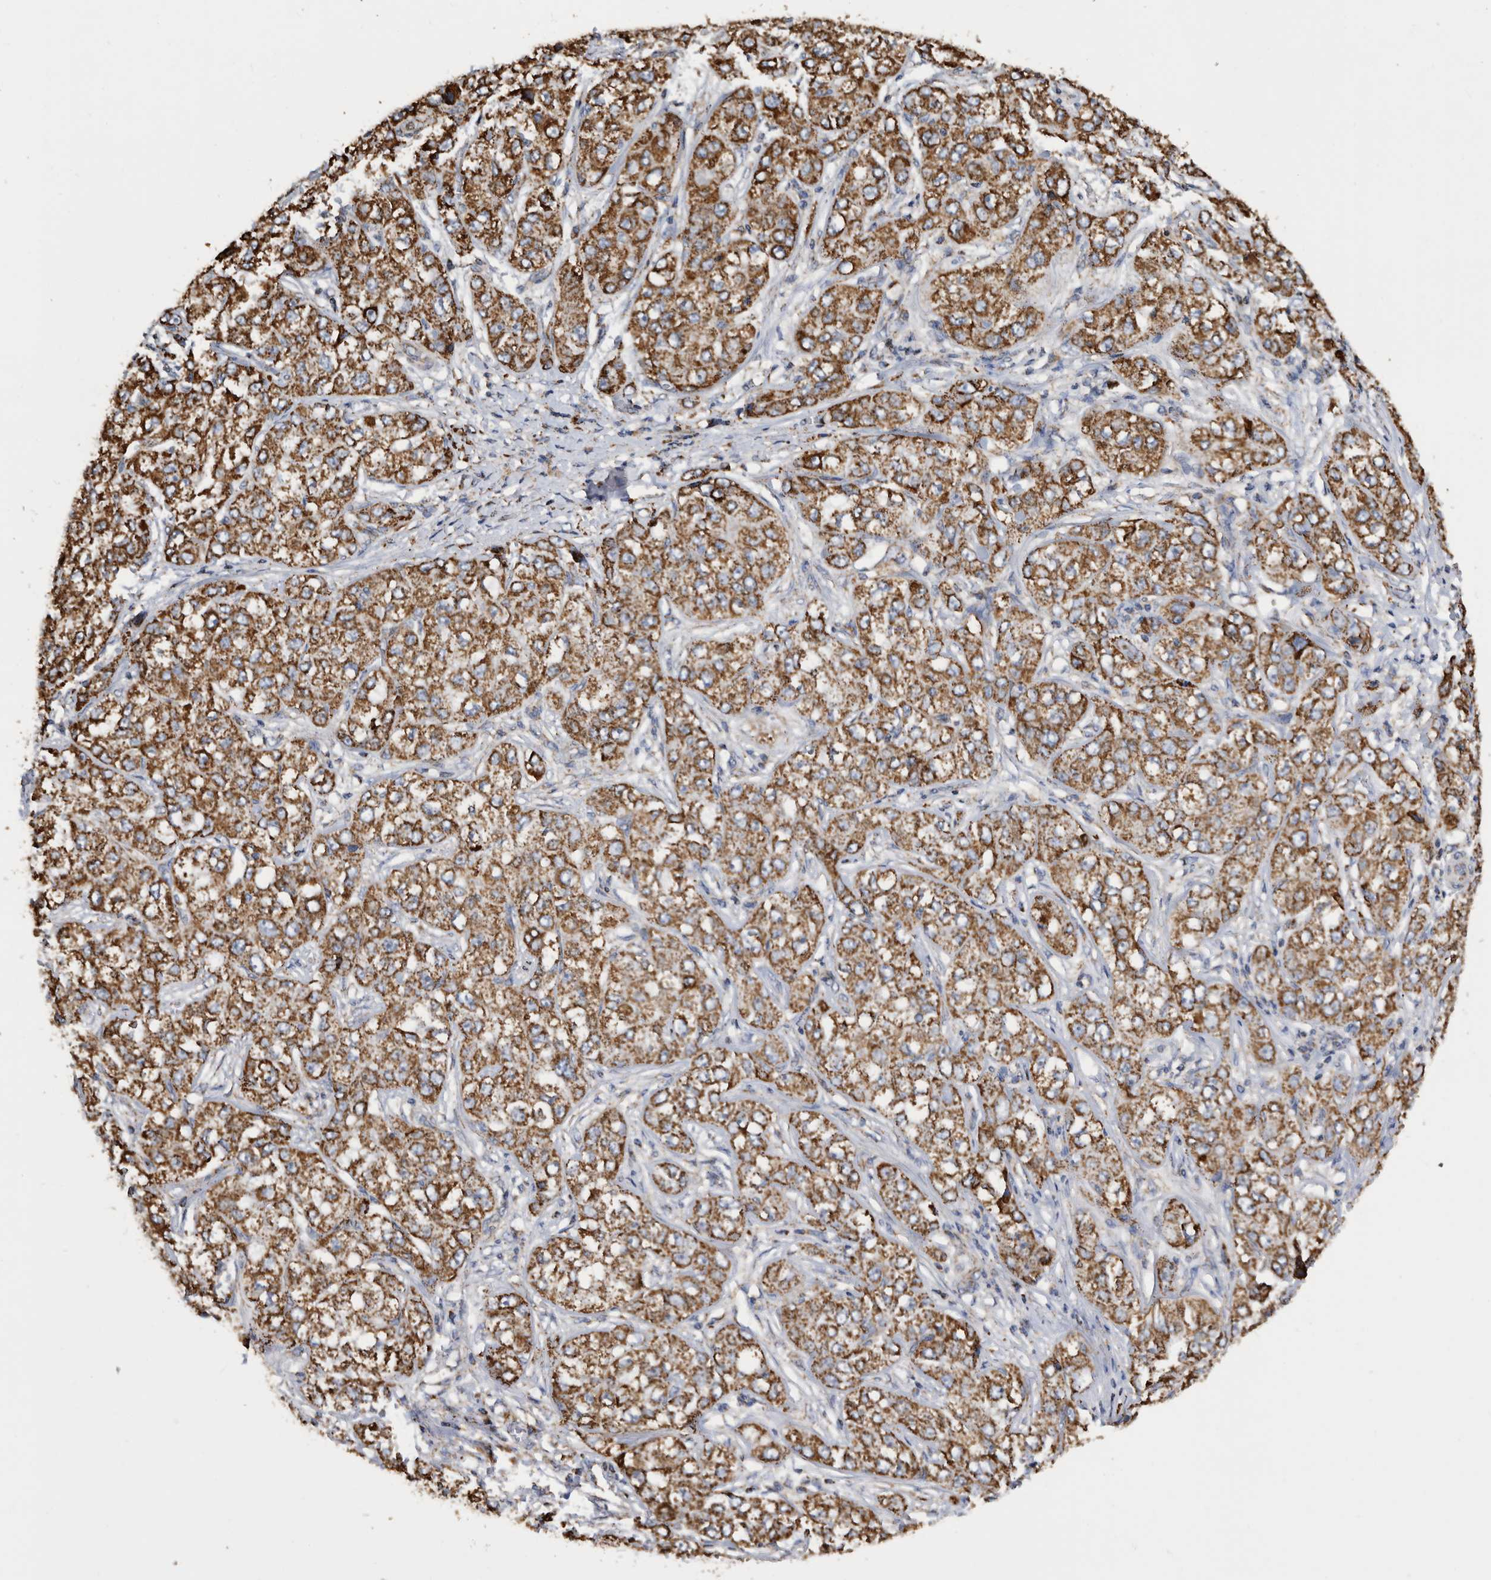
{"staining": {"intensity": "strong", "quantity": ">75%", "location": "cytoplasmic/membranous"}, "tissue": "liver cancer", "cell_type": "Tumor cells", "image_type": "cancer", "snomed": [{"axis": "morphology", "description": "Carcinoma, Hepatocellular, NOS"}, {"axis": "topography", "description": "Liver"}], "caption": "Strong cytoplasmic/membranous positivity is present in about >75% of tumor cells in liver cancer. Nuclei are stained in blue.", "gene": "WFDC1", "patient": {"sex": "male", "age": 80}}